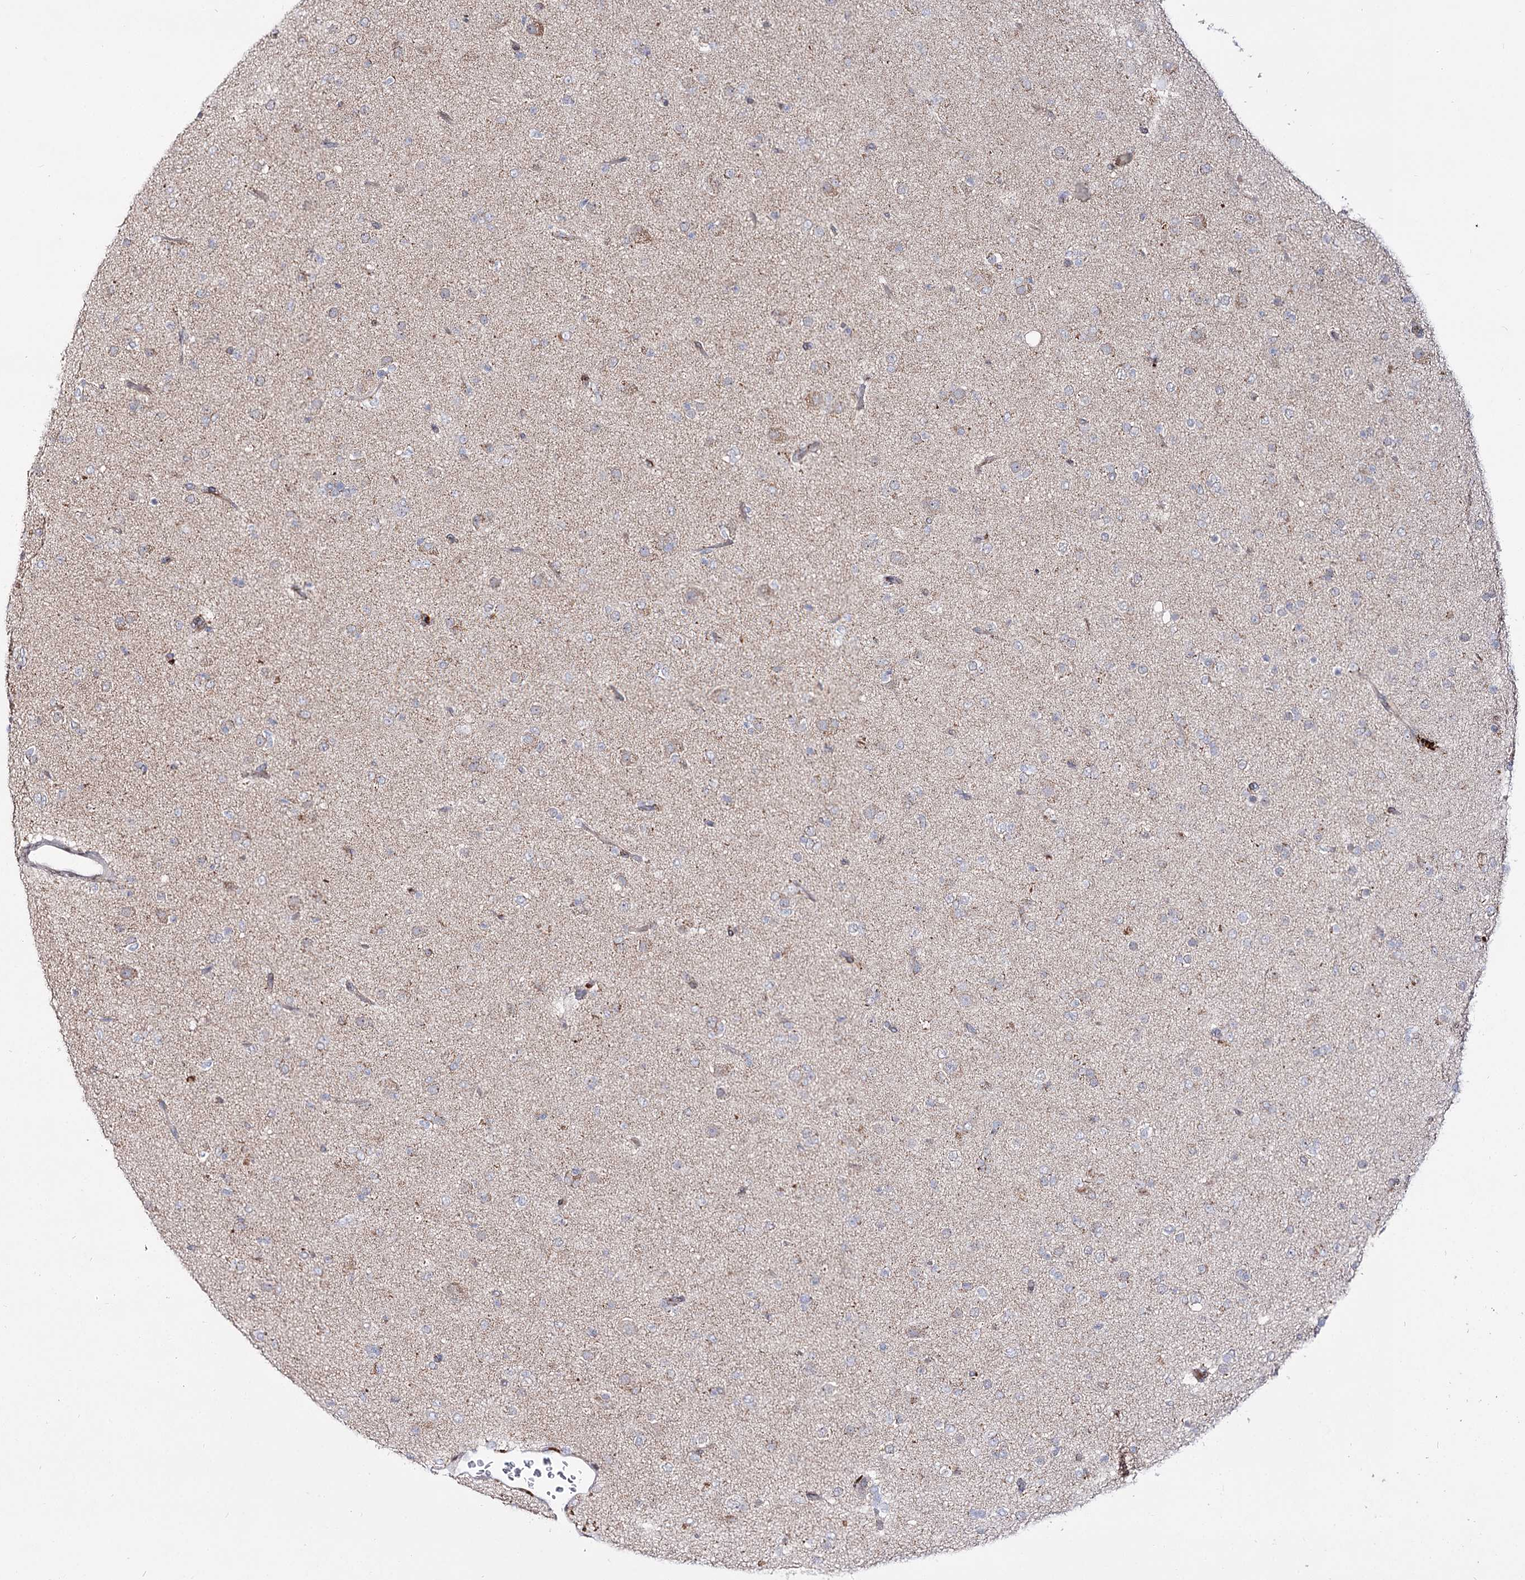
{"staining": {"intensity": "negative", "quantity": "none", "location": "none"}, "tissue": "glioma", "cell_type": "Tumor cells", "image_type": "cancer", "snomed": [{"axis": "morphology", "description": "Glioma, malignant, Low grade"}, {"axis": "topography", "description": "Brain"}], "caption": "Tumor cells are negative for protein expression in human glioma. (Immunohistochemistry, brightfield microscopy, high magnification).", "gene": "C11orf80", "patient": {"sex": "male", "age": 65}}